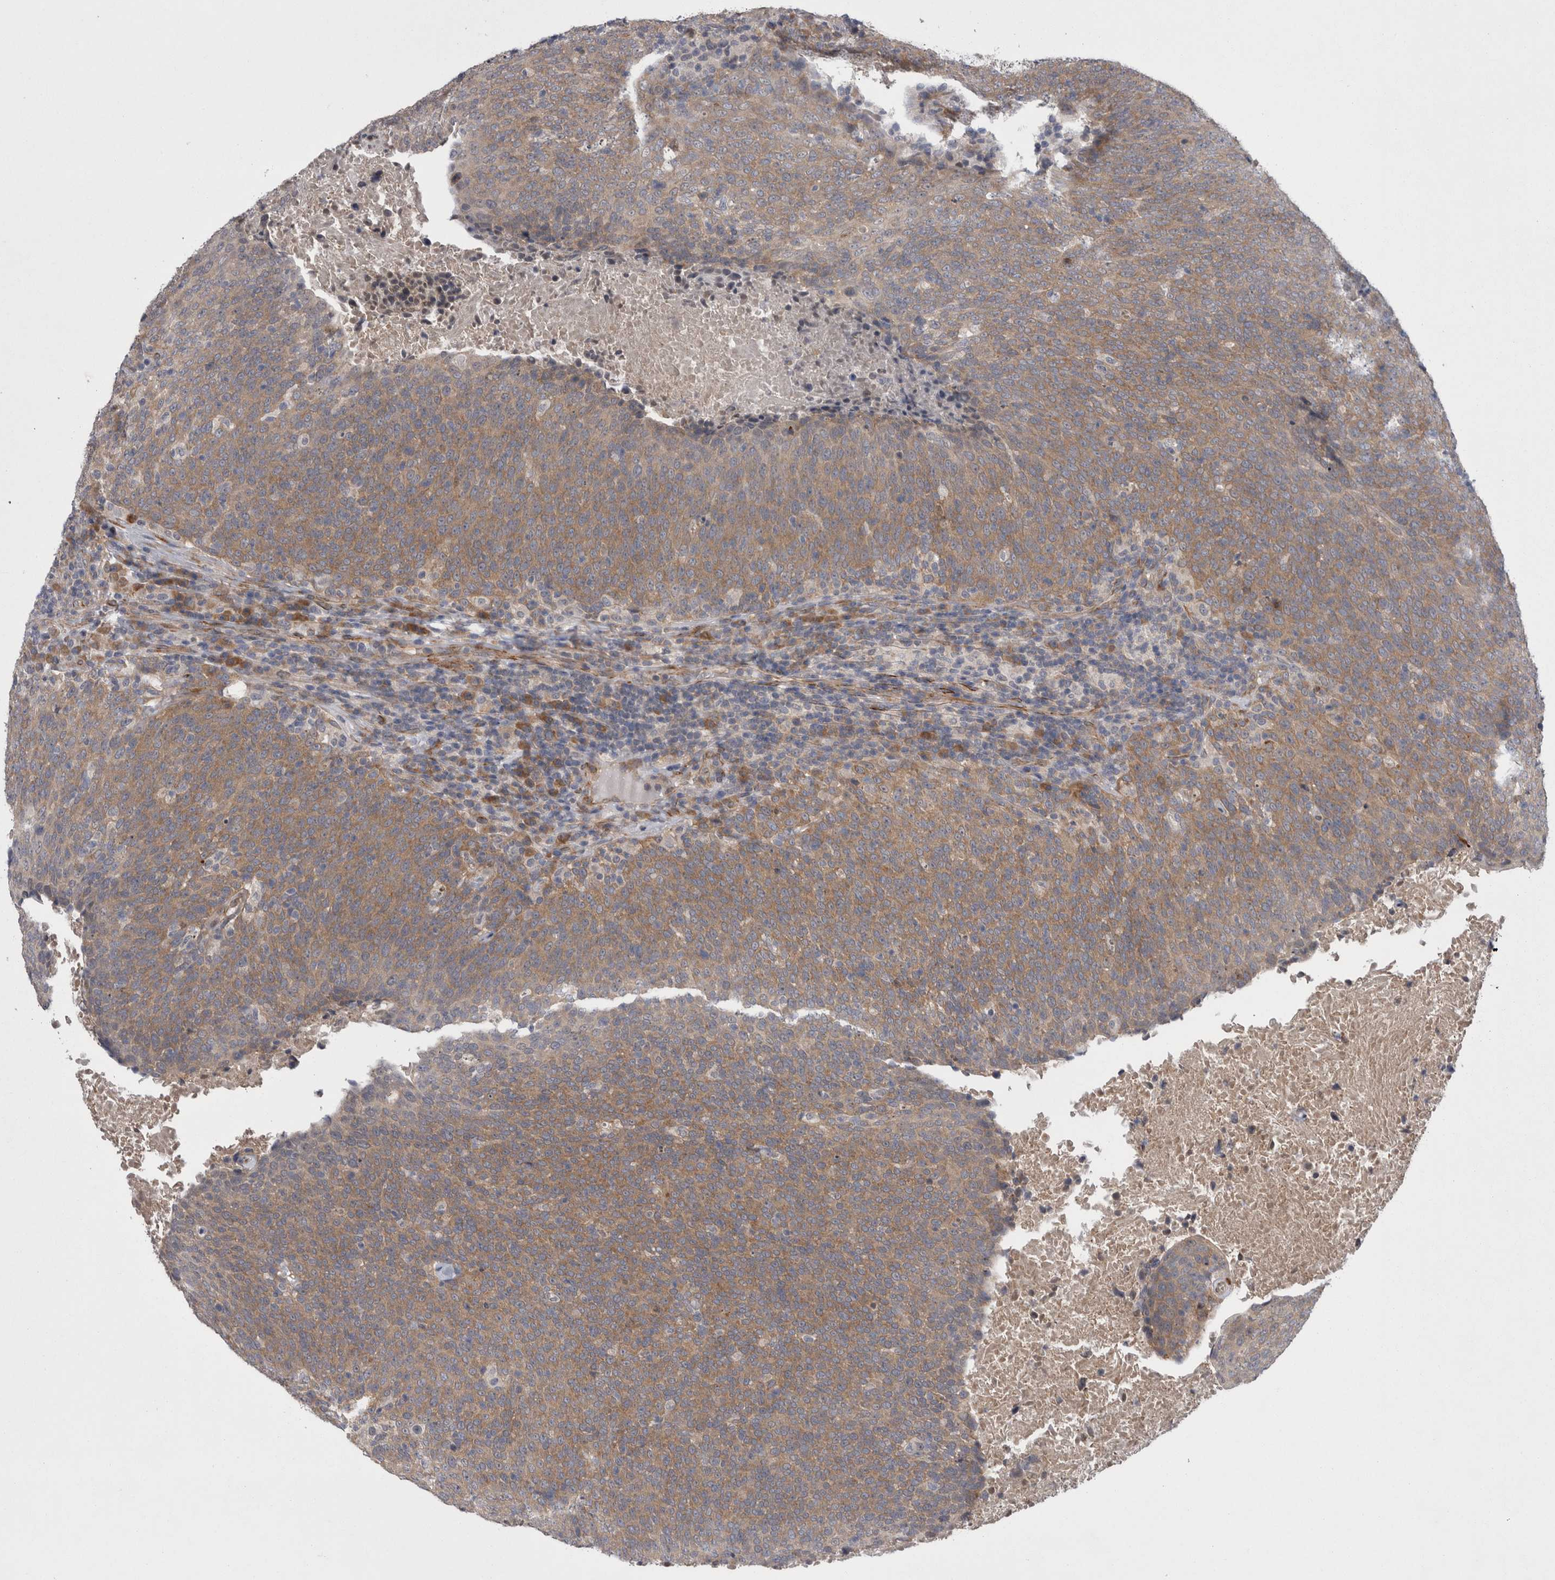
{"staining": {"intensity": "moderate", "quantity": ">75%", "location": "cytoplasmic/membranous"}, "tissue": "head and neck cancer", "cell_type": "Tumor cells", "image_type": "cancer", "snomed": [{"axis": "morphology", "description": "Squamous cell carcinoma, NOS"}, {"axis": "morphology", "description": "Squamous cell carcinoma, metastatic, NOS"}, {"axis": "topography", "description": "Lymph node"}, {"axis": "topography", "description": "Head-Neck"}], "caption": "Immunohistochemistry (IHC) staining of head and neck cancer (metastatic squamous cell carcinoma), which exhibits medium levels of moderate cytoplasmic/membranous expression in approximately >75% of tumor cells indicating moderate cytoplasmic/membranous protein expression. The staining was performed using DAB (brown) for protein detection and nuclei were counterstained in hematoxylin (blue).", "gene": "DDX6", "patient": {"sex": "male", "age": 62}}